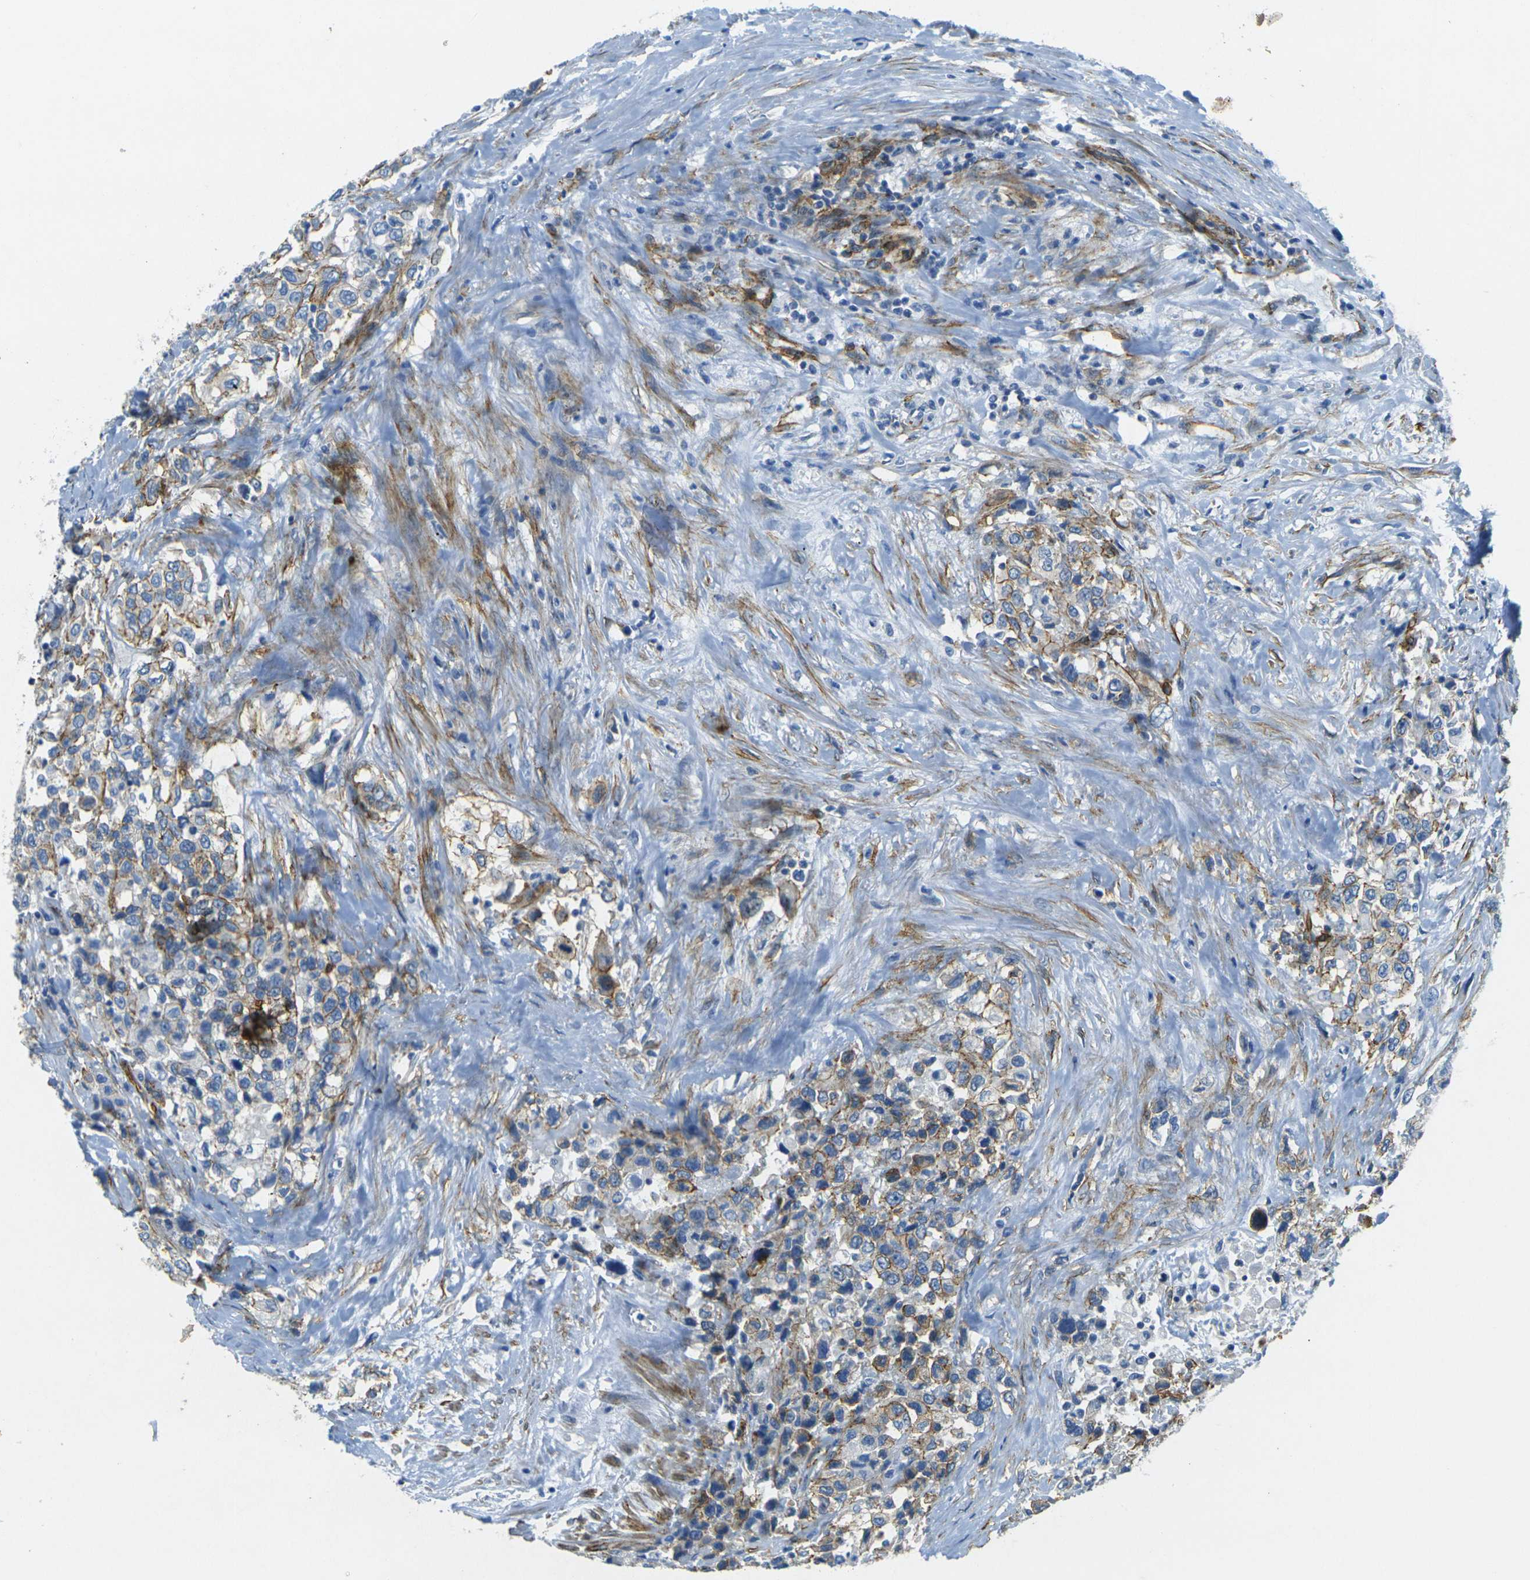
{"staining": {"intensity": "weak", "quantity": "<25%", "location": "cytoplasmic/membranous"}, "tissue": "urothelial cancer", "cell_type": "Tumor cells", "image_type": "cancer", "snomed": [{"axis": "morphology", "description": "Urothelial carcinoma, High grade"}, {"axis": "topography", "description": "Urinary bladder"}], "caption": "Immunohistochemistry of urothelial carcinoma (high-grade) reveals no staining in tumor cells. (Brightfield microscopy of DAB (3,3'-diaminobenzidine) immunohistochemistry (IHC) at high magnification).", "gene": "EPHA7", "patient": {"sex": "female", "age": 80}}